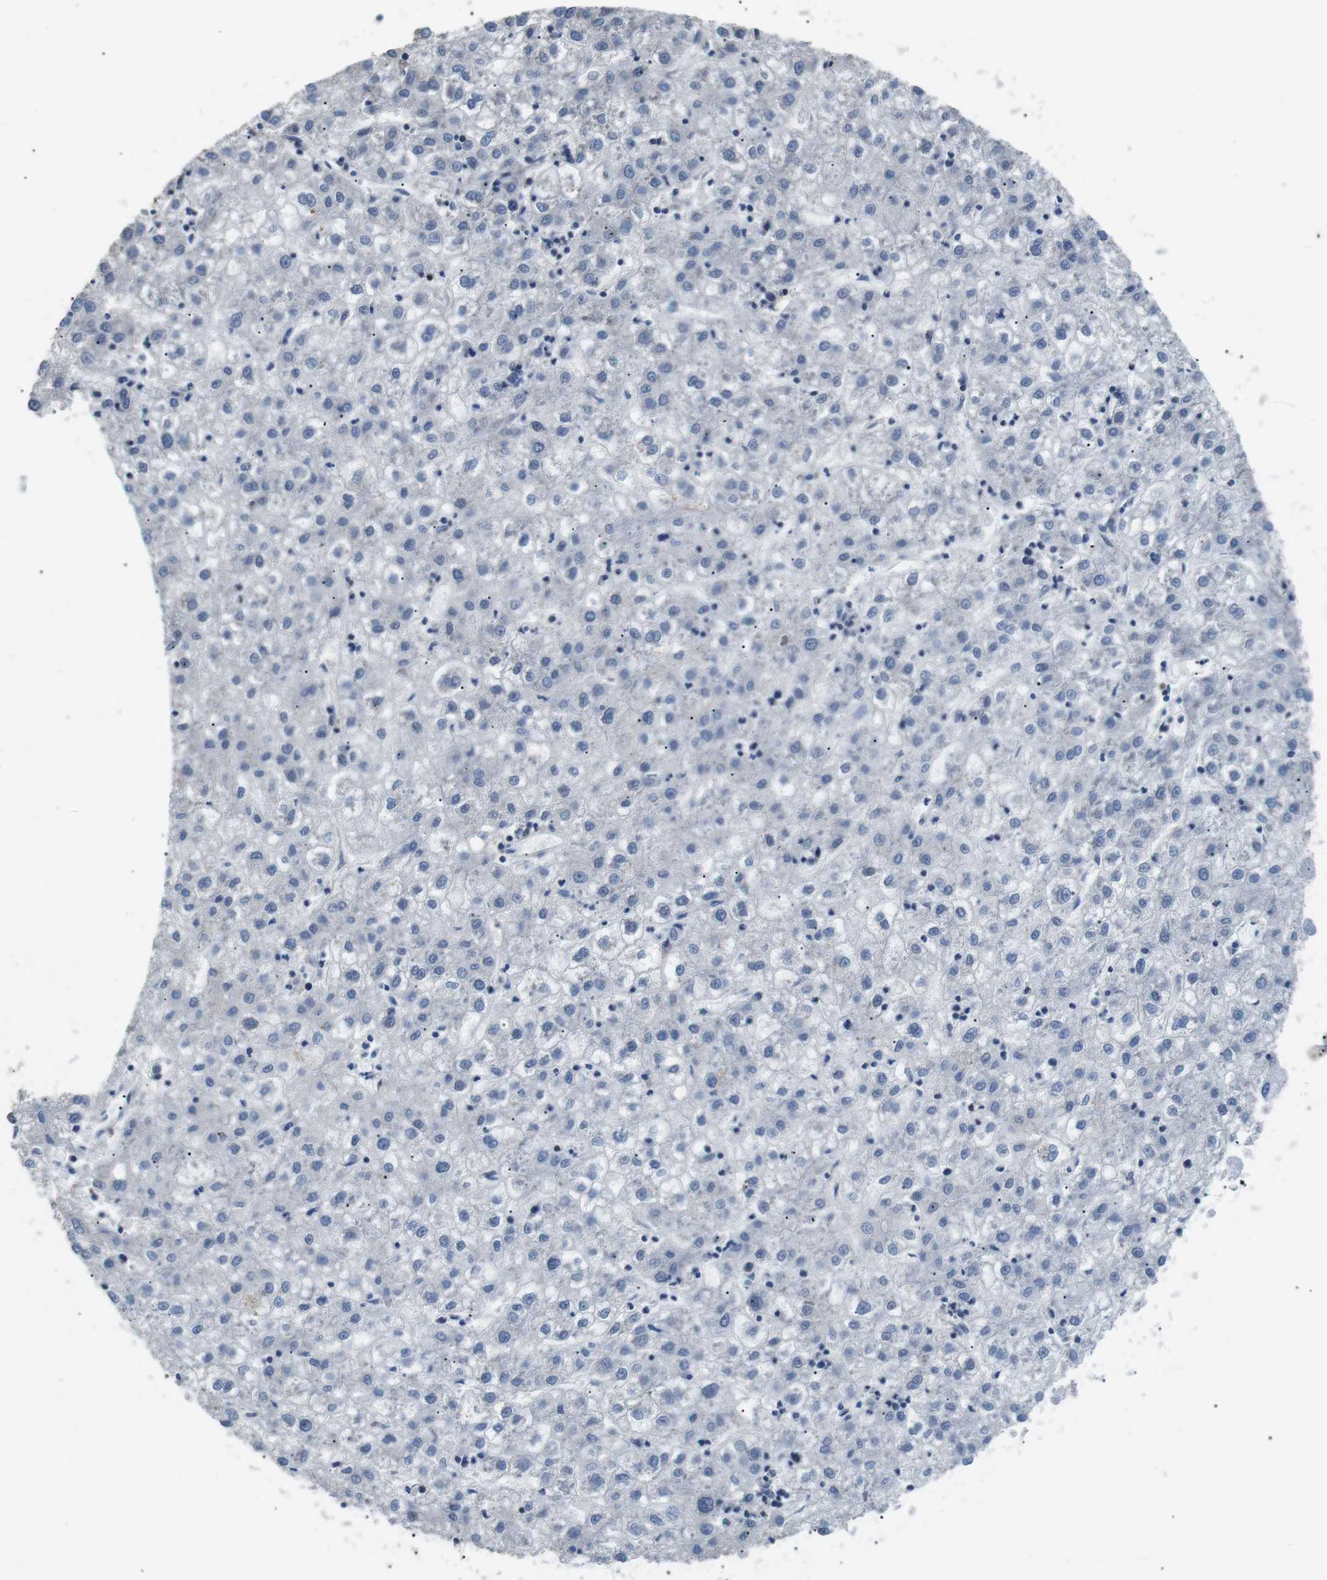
{"staining": {"intensity": "negative", "quantity": "none", "location": "none"}, "tissue": "liver cancer", "cell_type": "Tumor cells", "image_type": "cancer", "snomed": [{"axis": "morphology", "description": "Carcinoma, Hepatocellular, NOS"}, {"axis": "topography", "description": "Liver"}], "caption": "DAB (3,3'-diaminobenzidine) immunohistochemical staining of human liver hepatocellular carcinoma reveals no significant expression in tumor cells.", "gene": "CD6", "patient": {"sex": "male", "age": 72}}